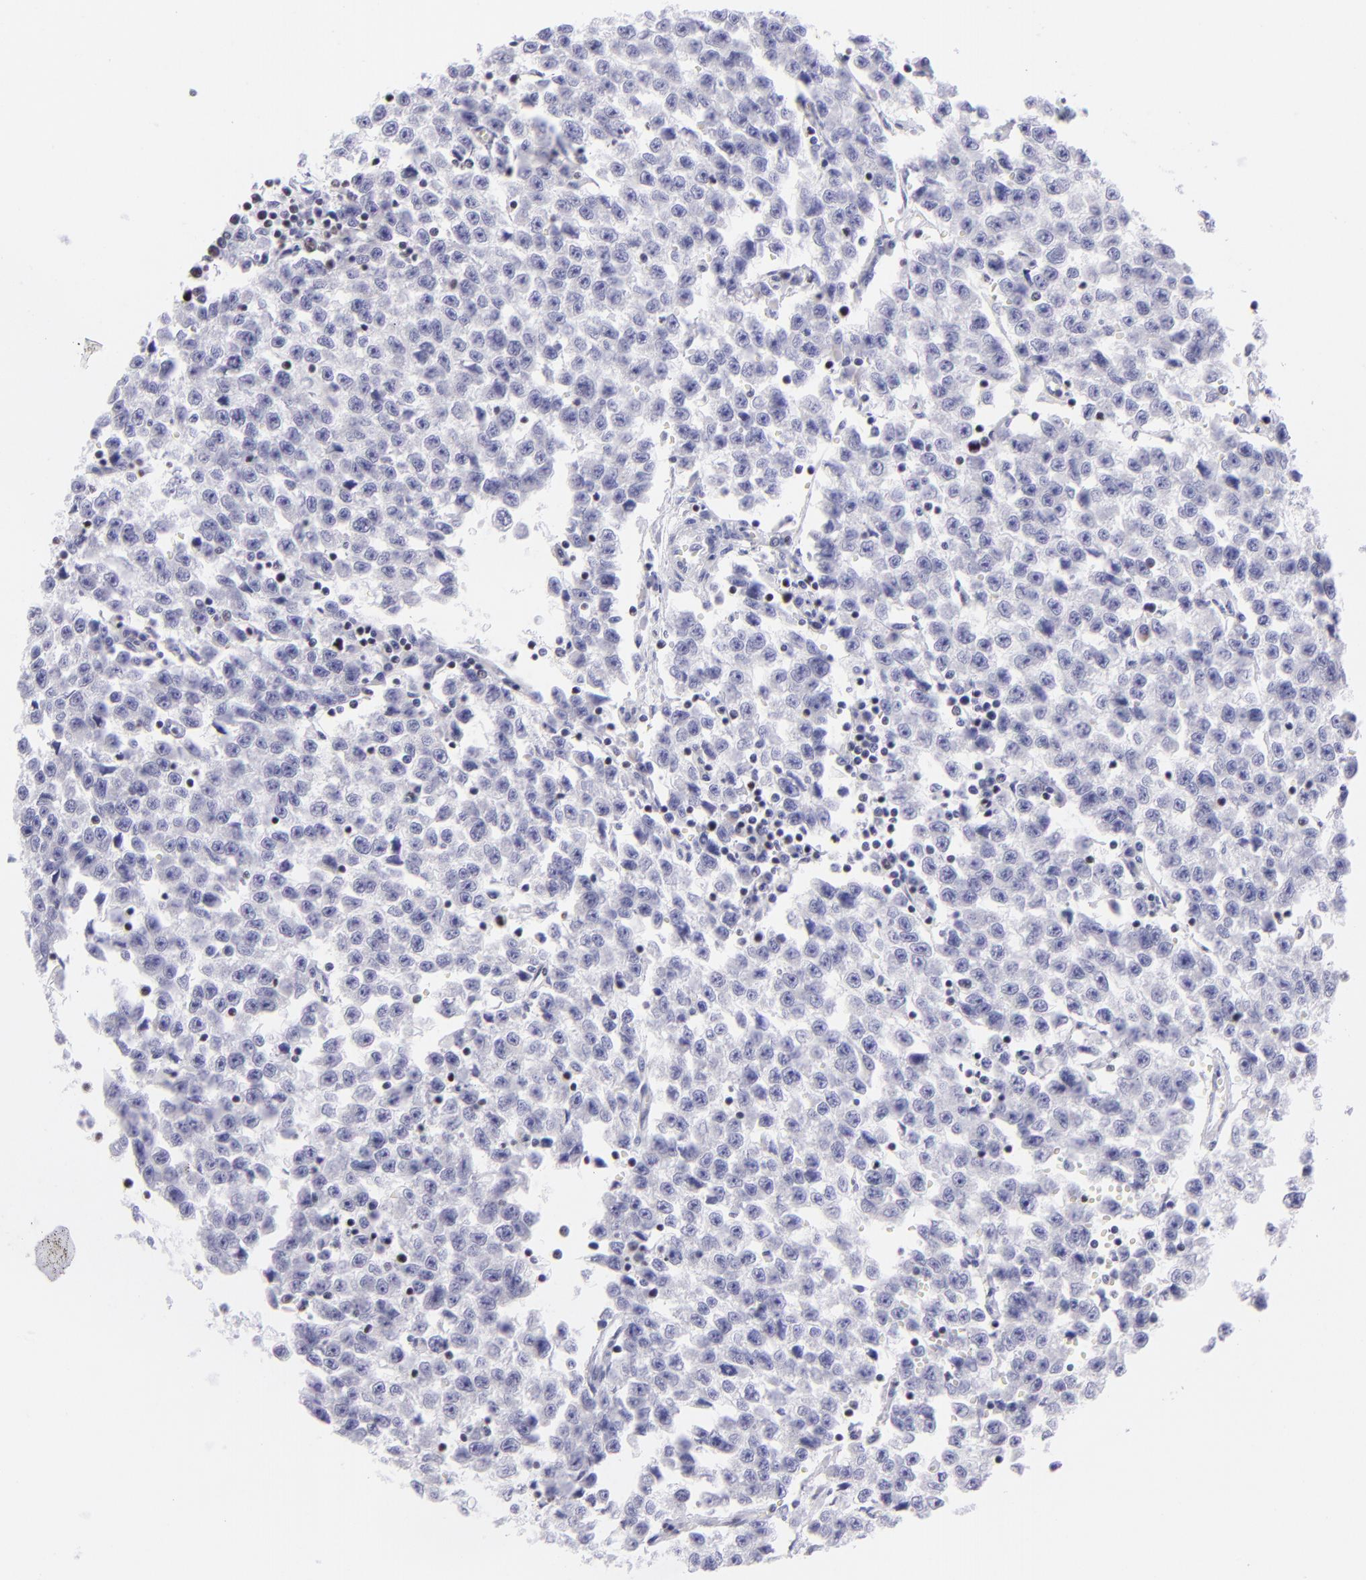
{"staining": {"intensity": "negative", "quantity": "none", "location": "none"}, "tissue": "testis cancer", "cell_type": "Tumor cells", "image_type": "cancer", "snomed": [{"axis": "morphology", "description": "Seminoma, NOS"}, {"axis": "topography", "description": "Testis"}], "caption": "IHC of testis cancer (seminoma) displays no positivity in tumor cells. (DAB immunohistochemistry visualized using brightfield microscopy, high magnification).", "gene": "ETS1", "patient": {"sex": "male", "age": 35}}